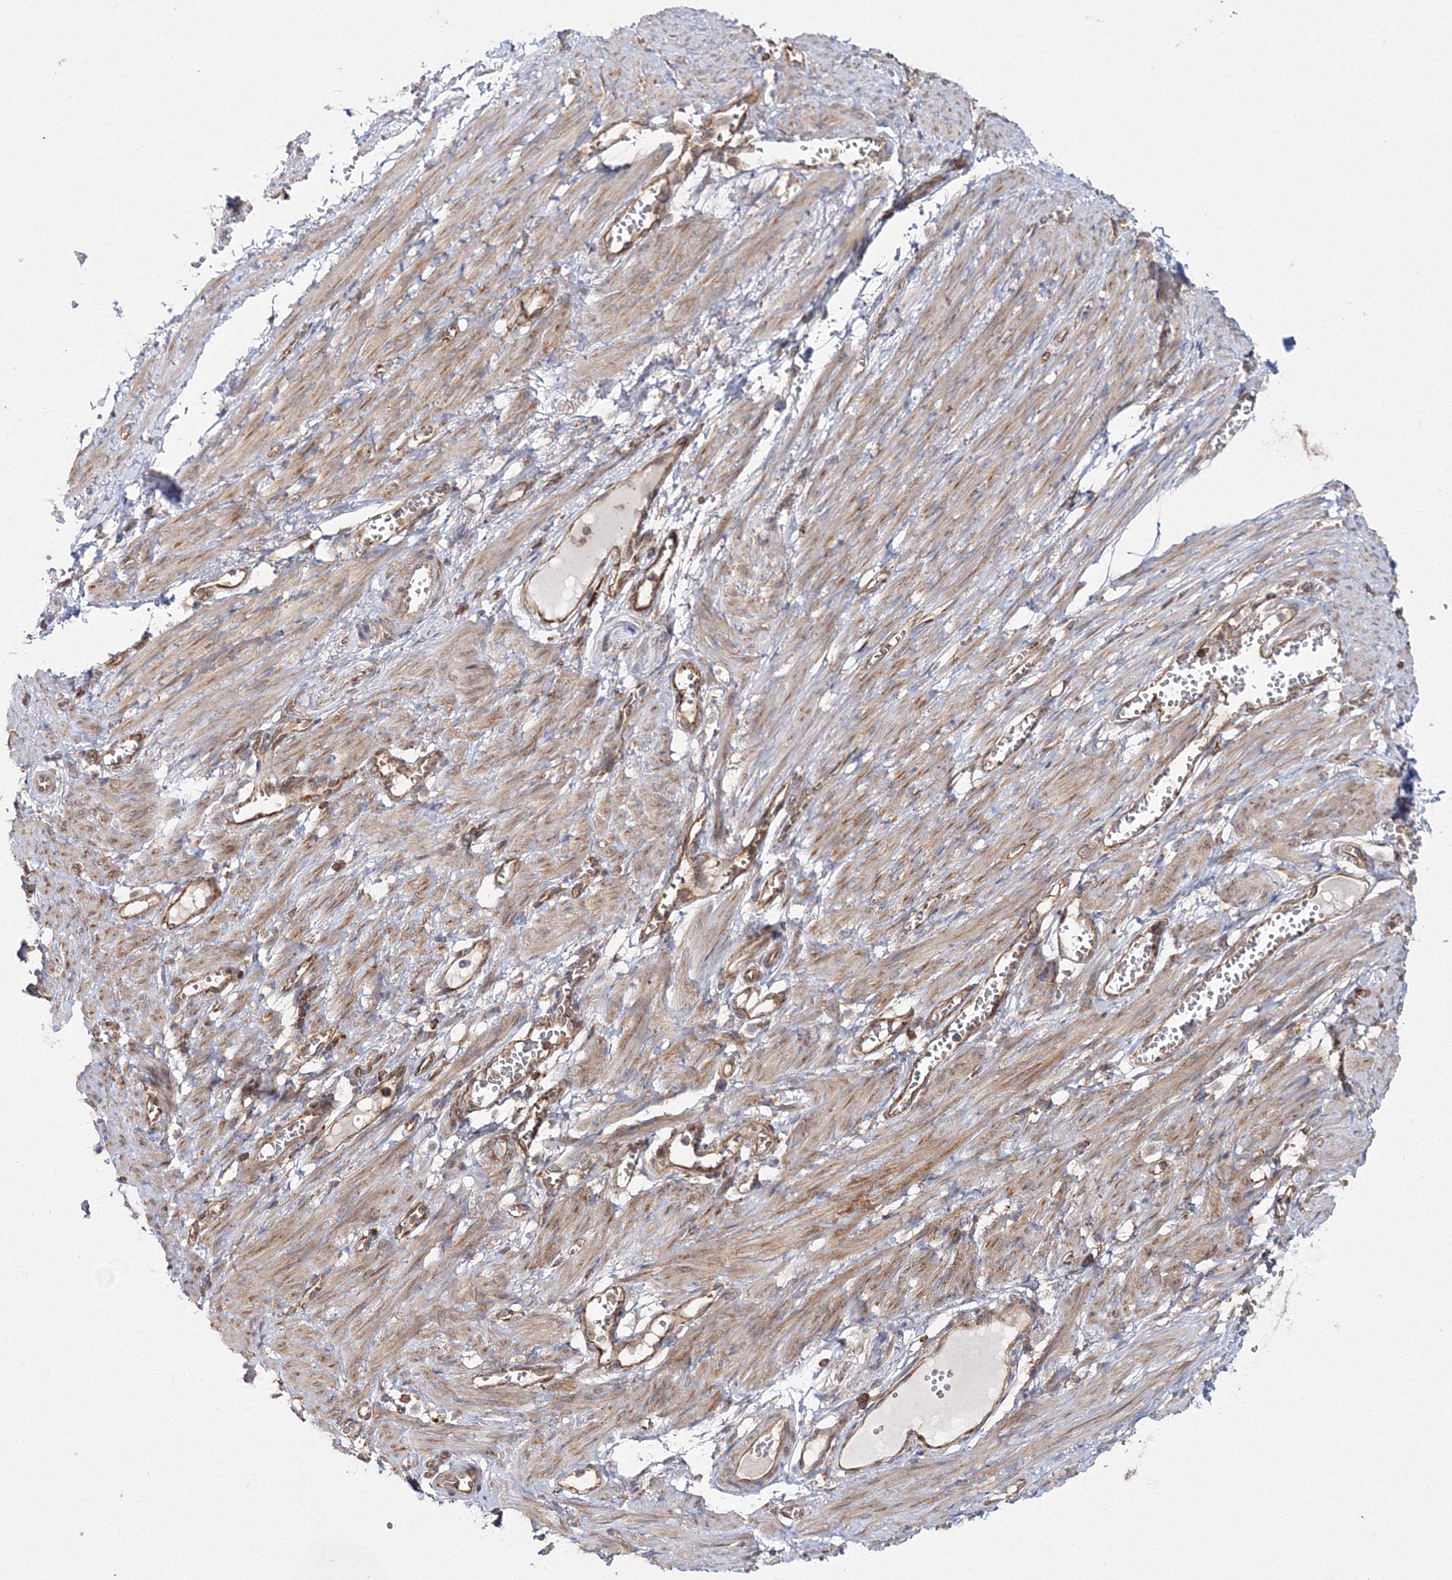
{"staining": {"intensity": "negative", "quantity": "none", "location": "none"}, "tissue": "adipose tissue", "cell_type": "Adipocytes", "image_type": "normal", "snomed": [{"axis": "morphology", "description": "Normal tissue, NOS"}, {"axis": "topography", "description": "Smooth muscle"}, {"axis": "topography", "description": "Peripheral nerve tissue"}], "caption": "The image demonstrates no staining of adipocytes in normal adipose tissue.", "gene": "HARS1", "patient": {"sex": "female", "age": 39}}